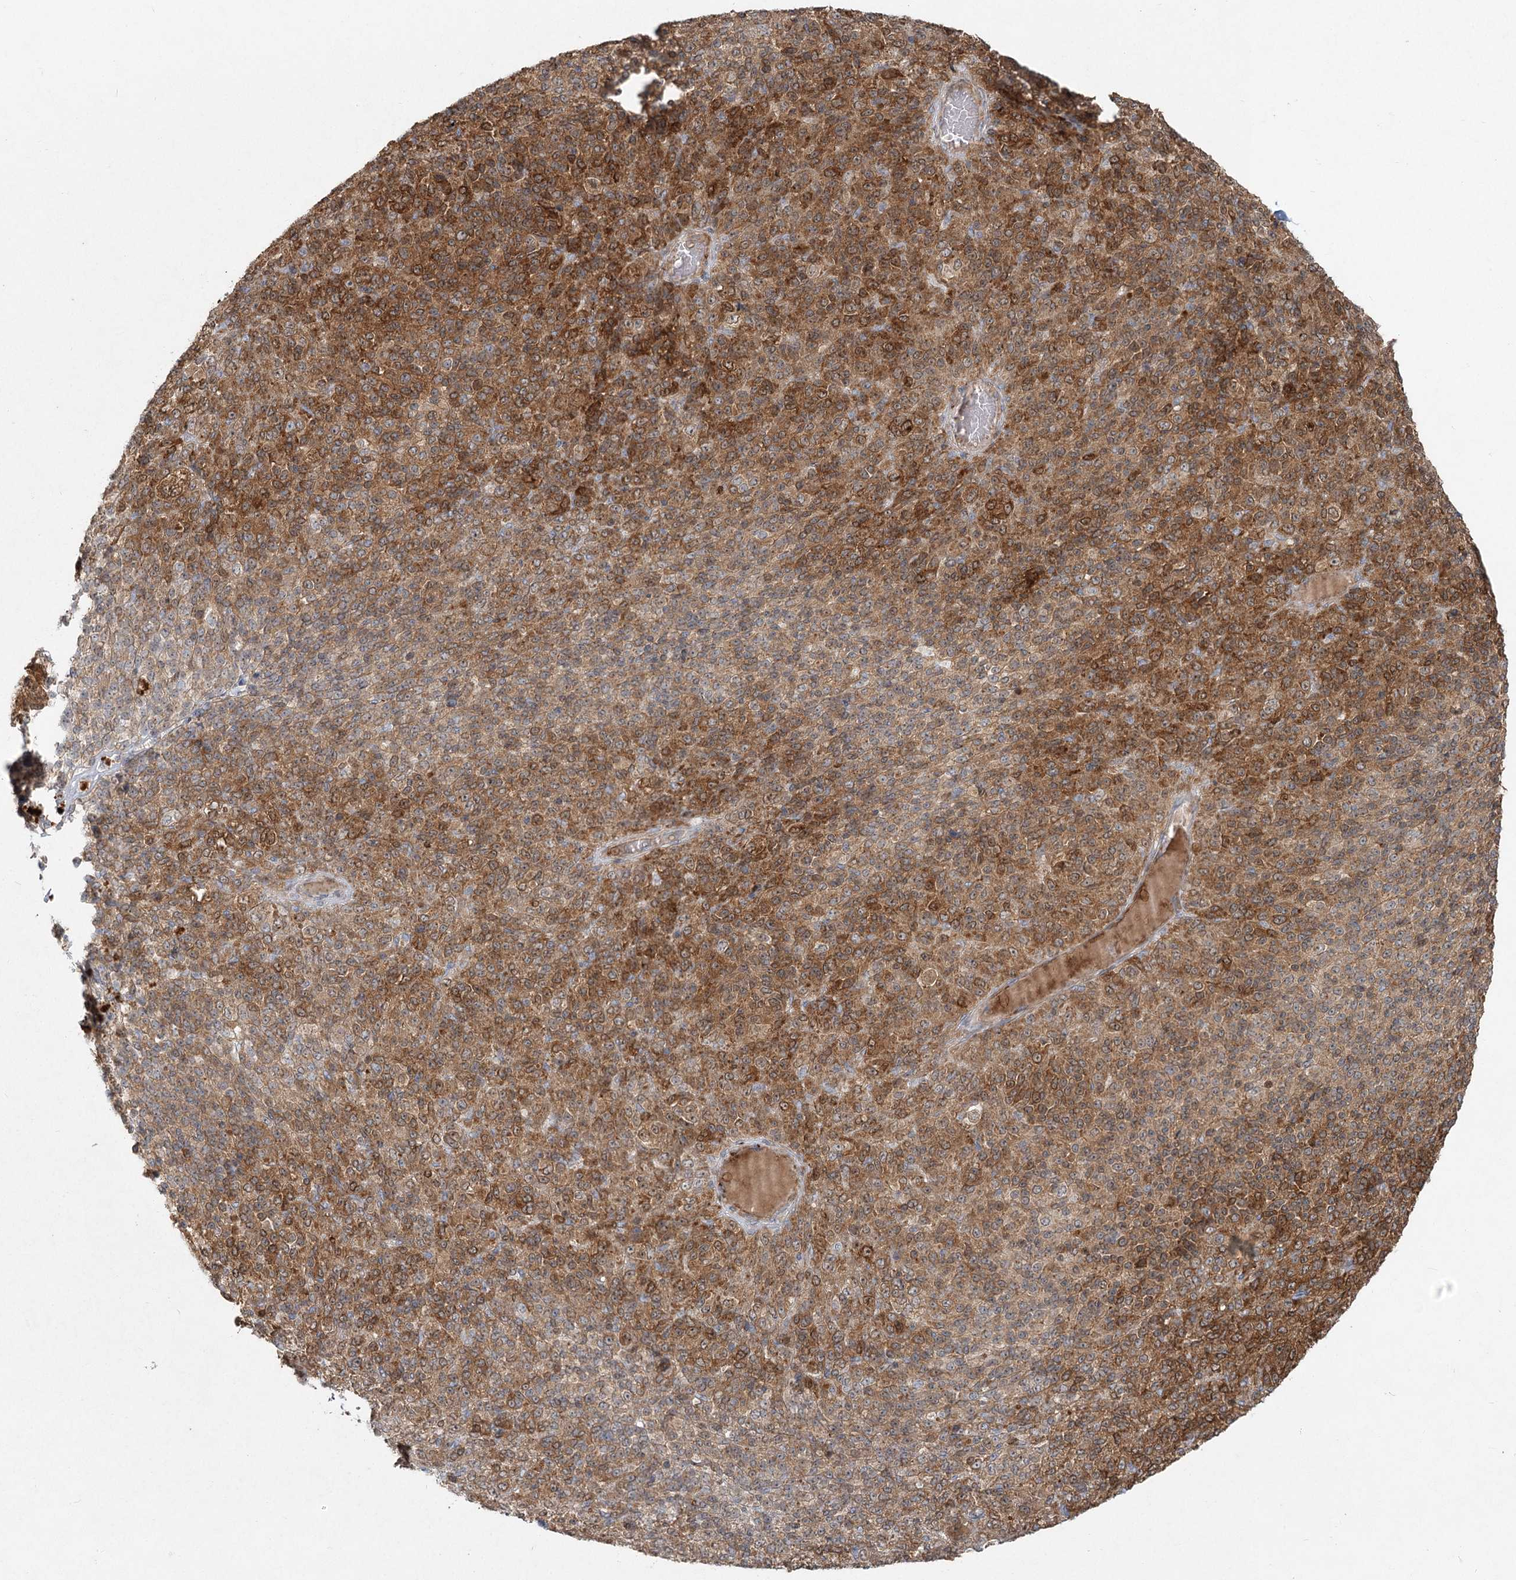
{"staining": {"intensity": "moderate", "quantity": ">75%", "location": "cytoplasmic/membranous,nuclear"}, "tissue": "melanoma", "cell_type": "Tumor cells", "image_type": "cancer", "snomed": [{"axis": "morphology", "description": "Malignant melanoma, Metastatic site"}, {"axis": "topography", "description": "Brain"}], "caption": "Tumor cells display medium levels of moderate cytoplasmic/membranous and nuclear staining in approximately >75% of cells in melanoma. (DAB = brown stain, brightfield microscopy at high magnification).", "gene": "LRP2BP", "patient": {"sex": "female", "age": 56}}